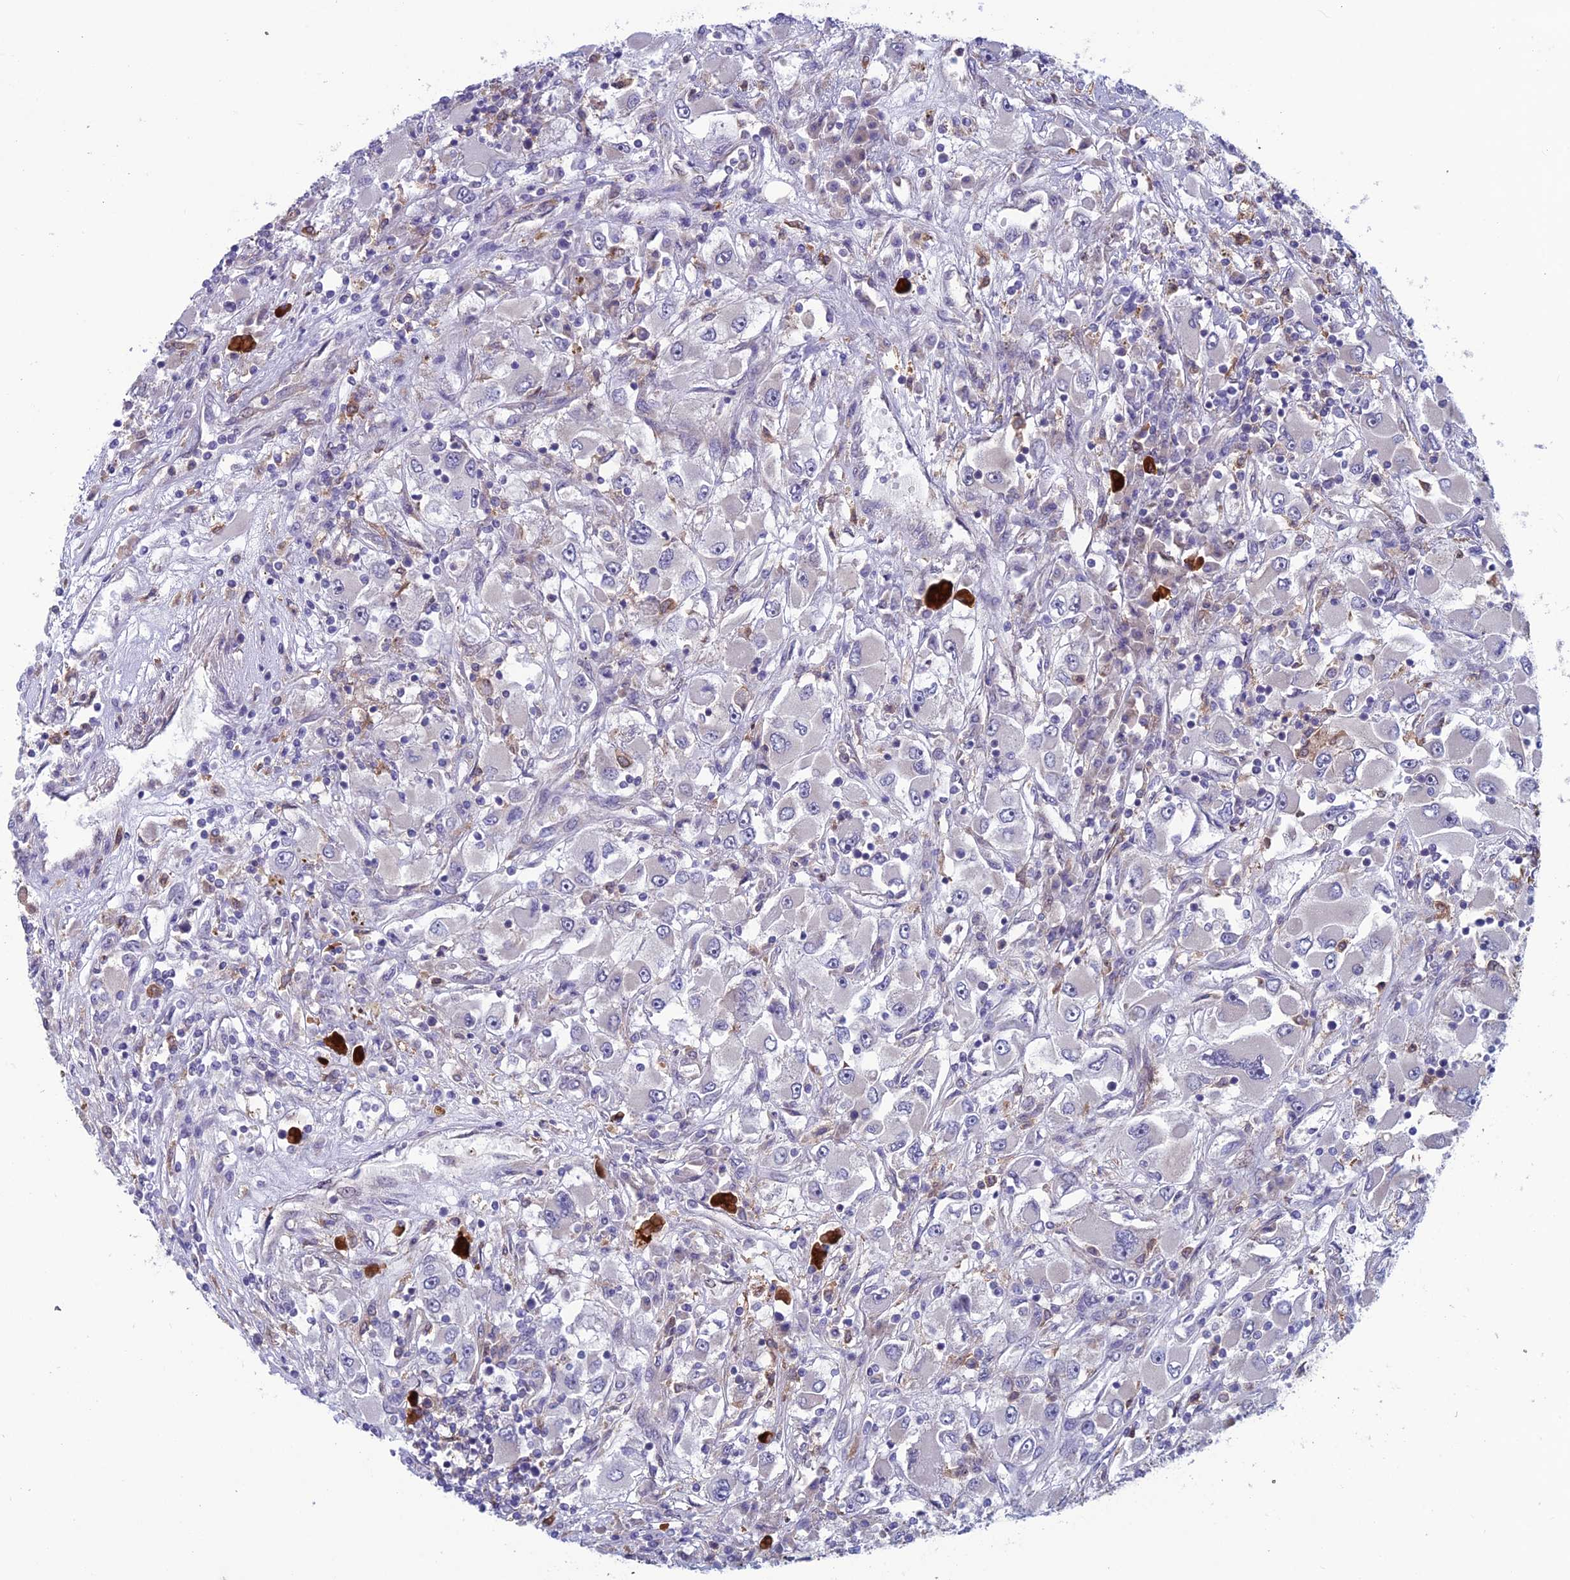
{"staining": {"intensity": "negative", "quantity": "none", "location": "none"}, "tissue": "renal cancer", "cell_type": "Tumor cells", "image_type": "cancer", "snomed": [{"axis": "morphology", "description": "Adenocarcinoma, NOS"}, {"axis": "topography", "description": "Kidney"}], "caption": "Immunohistochemical staining of human renal cancer reveals no significant staining in tumor cells. (DAB (3,3'-diaminobenzidine) immunohistochemistry, high magnification).", "gene": "MAST2", "patient": {"sex": "female", "age": 52}}